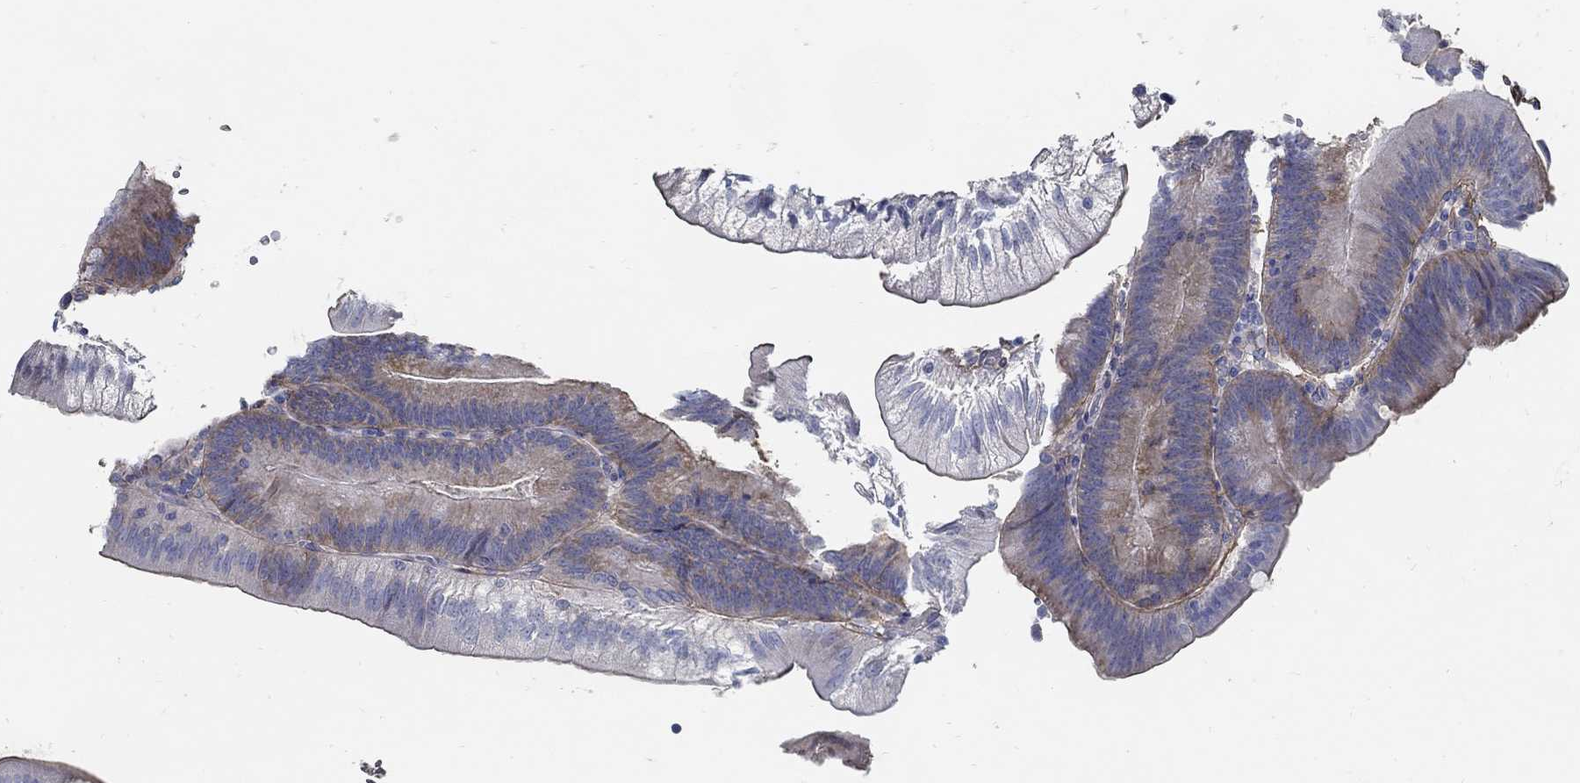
{"staining": {"intensity": "moderate", "quantity": "25%-75%", "location": "cytoplasmic/membranous"}, "tissue": "duodenum", "cell_type": "Glandular cells", "image_type": "normal", "snomed": [{"axis": "morphology", "description": "Normal tissue, NOS"}, {"axis": "topography", "description": "Duodenum"}], "caption": "This is an image of immunohistochemistry (IHC) staining of benign duodenum, which shows moderate expression in the cytoplasmic/membranous of glandular cells.", "gene": "TGFBI", "patient": {"sex": "female", "age": 62}}